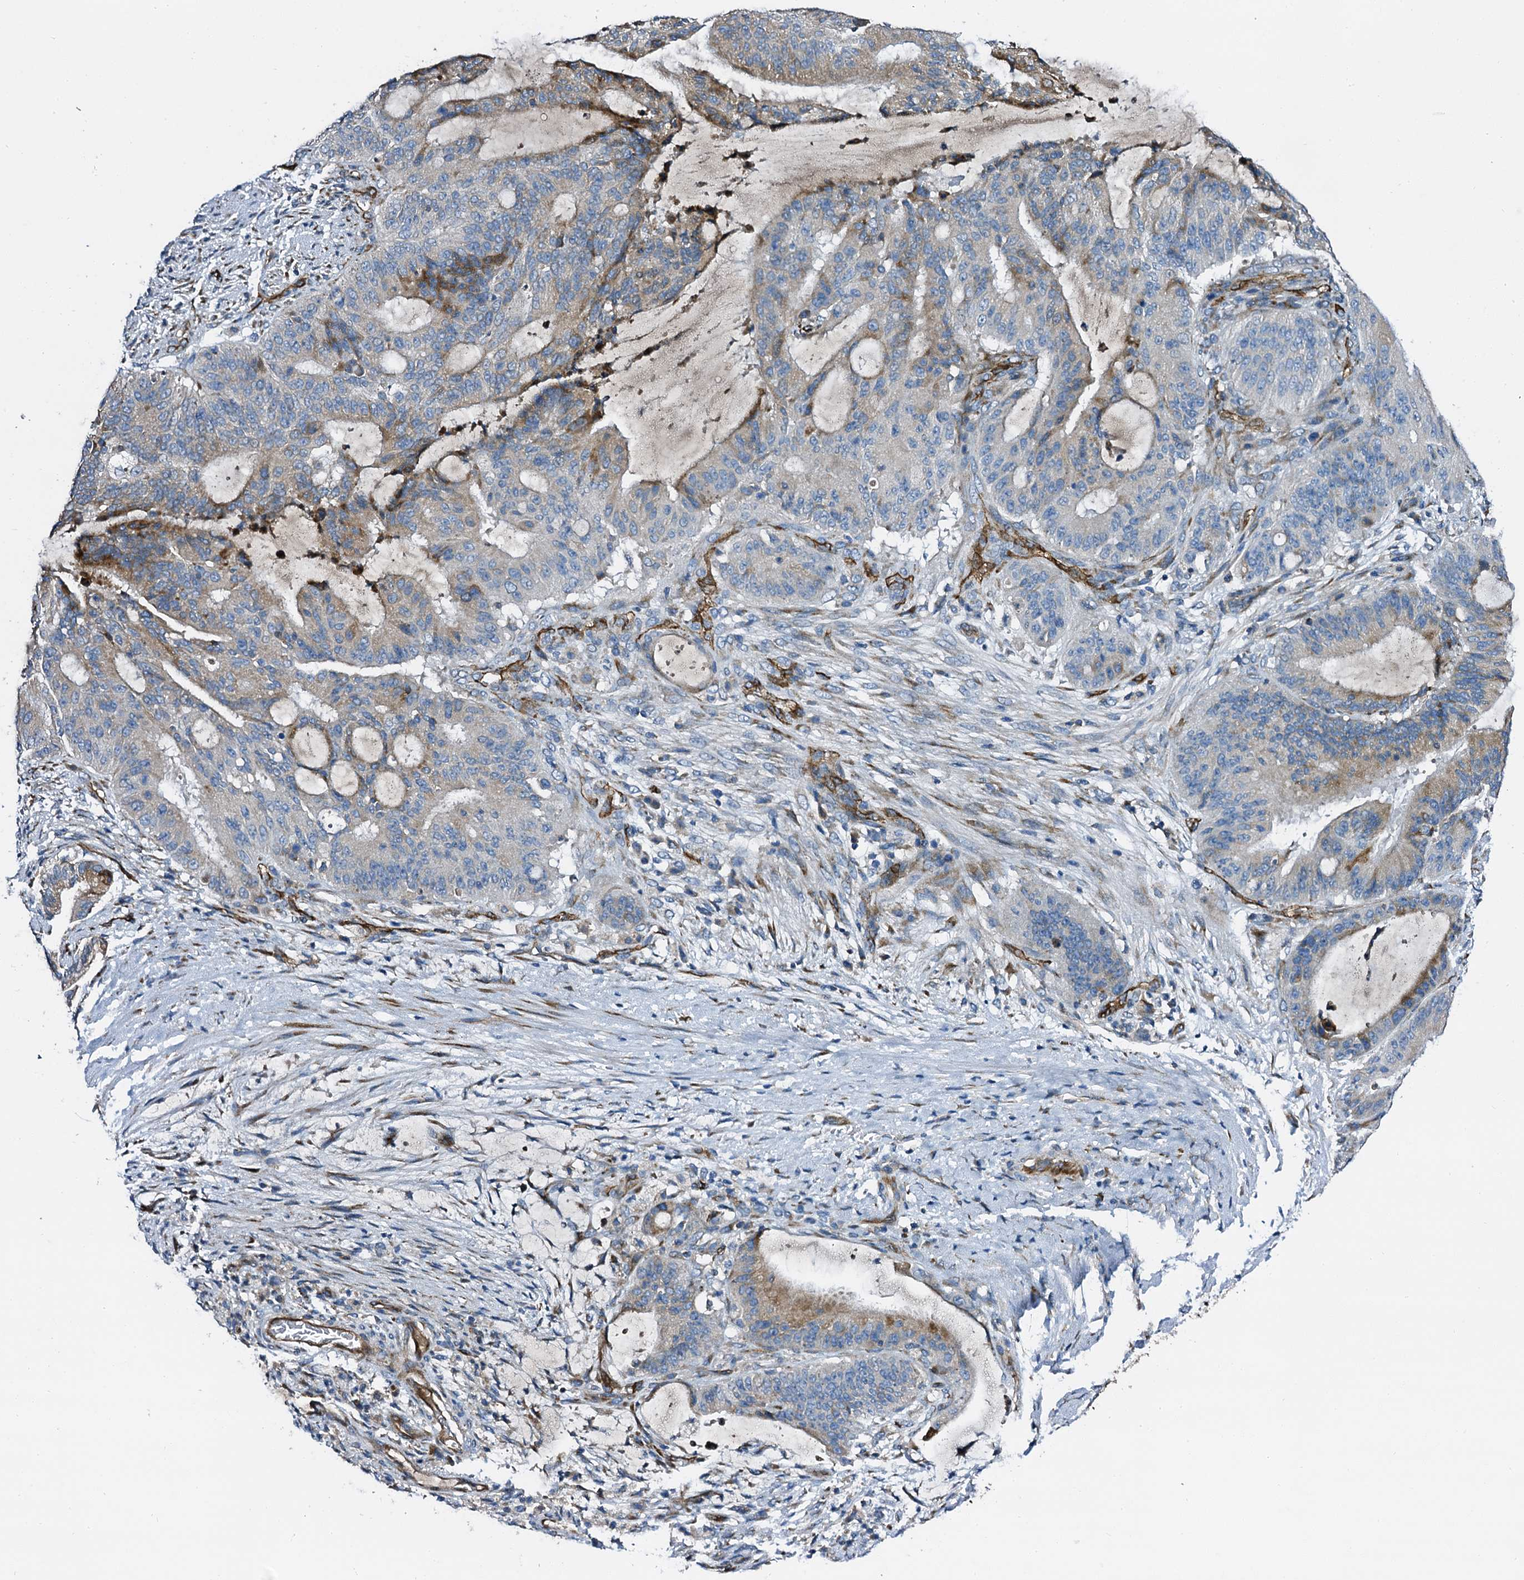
{"staining": {"intensity": "strong", "quantity": "<25%", "location": "cytoplasmic/membranous"}, "tissue": "liver cancer", "cell_type": "Tumor cells", "image_type": "cancer", "snomed": [{"axis": "morphology", "description": "Normal tissue, NOS"}, {"axis": "morphology", "description": "Cholangiocarcinoma"}, {"axis": "topography", "description": "Liver"}, {"axis": "topography", "description": "Peripheral nerve tissue"}], "caption": "Liver cancer stained for a protein demonstrates strong cytoplasmic/membranous positivity in tumor cells.", "gene": "DBX1", "patient": {"sex": "female", "age": 73}}